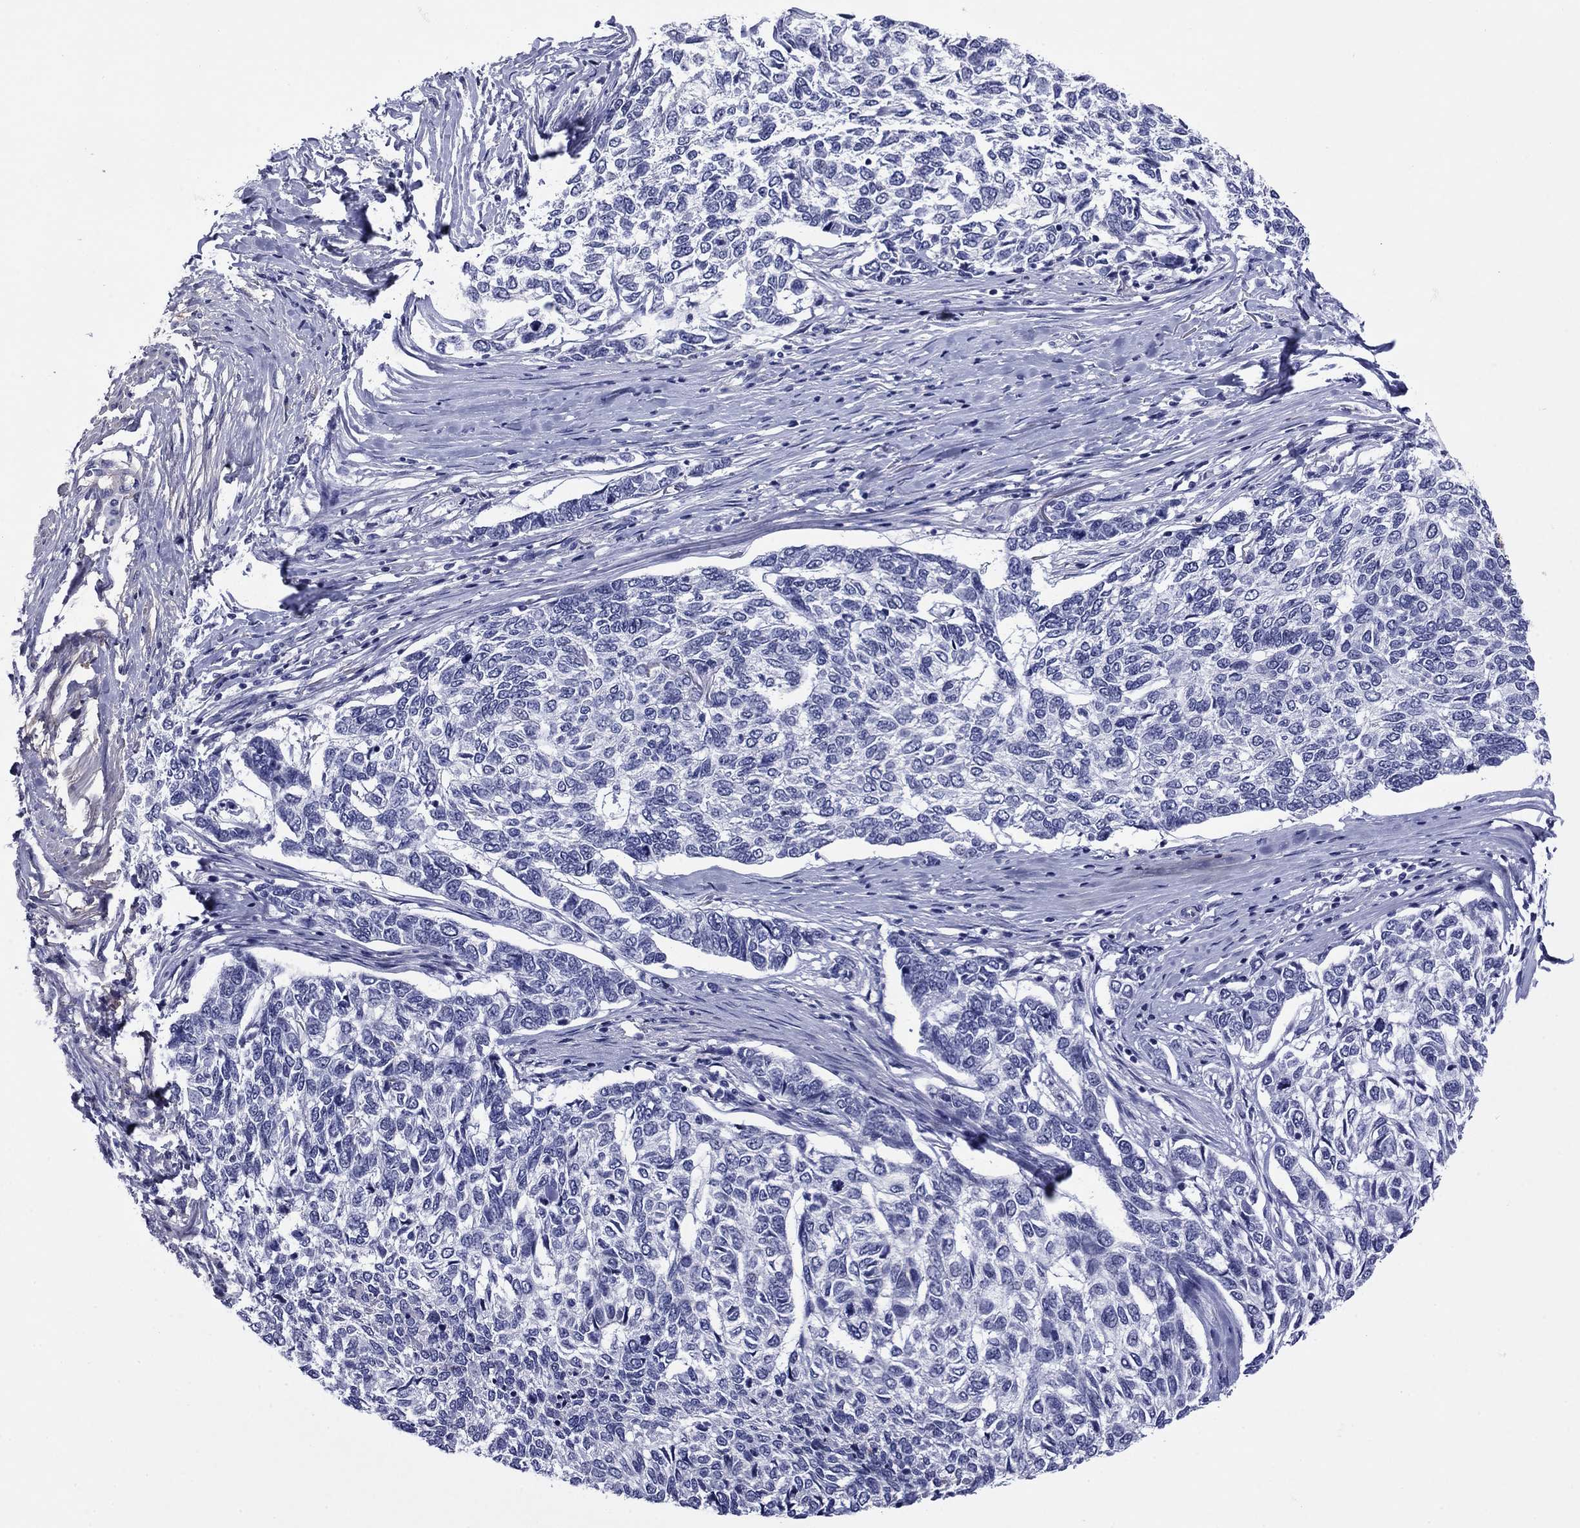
{"staining": {"intensity": "negative", "quantity": "none", "location": "none"}, "tissue": "skin cancer", "cell_type": "Tumor cells", "image_type": "cancer", "snomed": [{"axis": "morphology", "description": "Basal cell carcinoma"}, {"axis": "topography", "description": "Skin"}], "caption": "DAB (3,3'-diaminobenzidine) immunohistochemical staining of human basal cell carcinoma (skin) exhibits no significant staining in tumor cells. (Brightfield microscopy of DAB immunohistochemistry at high magnification).", "gene": "APOA2", "patient": {"sex": "female", "age": 65}}